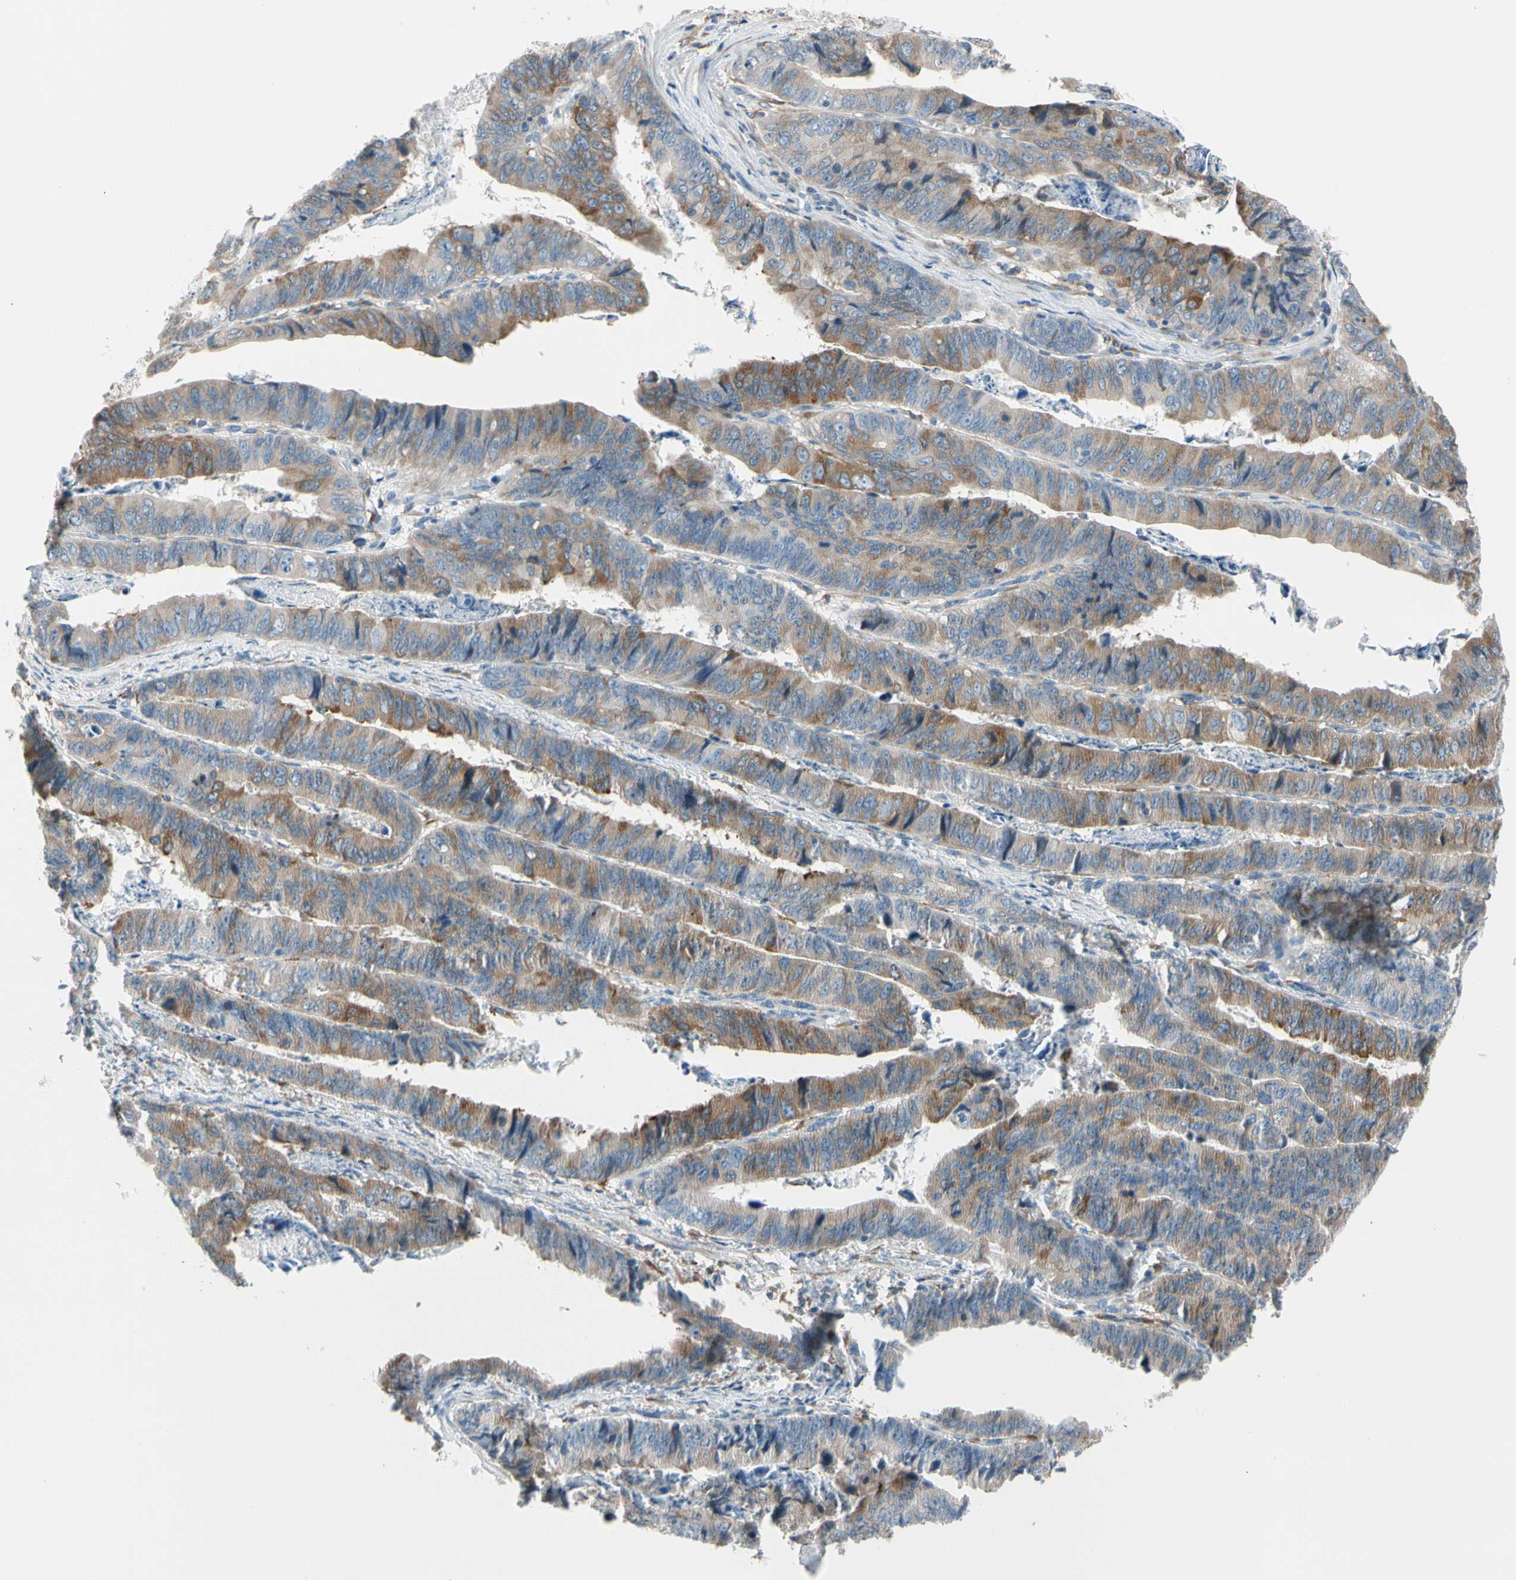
{"staining": {"intensity": "moderate", "quantity": "25%-75%", "location": "cytoplasmic/membranous"}, "tissue": "stomach cancer", "cell_type": "Tumor cells", "image_type": "cancer", "snomed": [{"axis": "morphology", "description": "Adenocarcinoma, NOS"}, {"axis": "topography", "description": "Stomach, lower"}], "caption": "About 25%-75% of tumor cells in human stomach cancer reveal moderate cytoplasmic/membranous protein positivity as visualized by brown immunohistochemical staining.", "gene": "LRPAP1", "patient": {"sex": "male", "age": 77}}